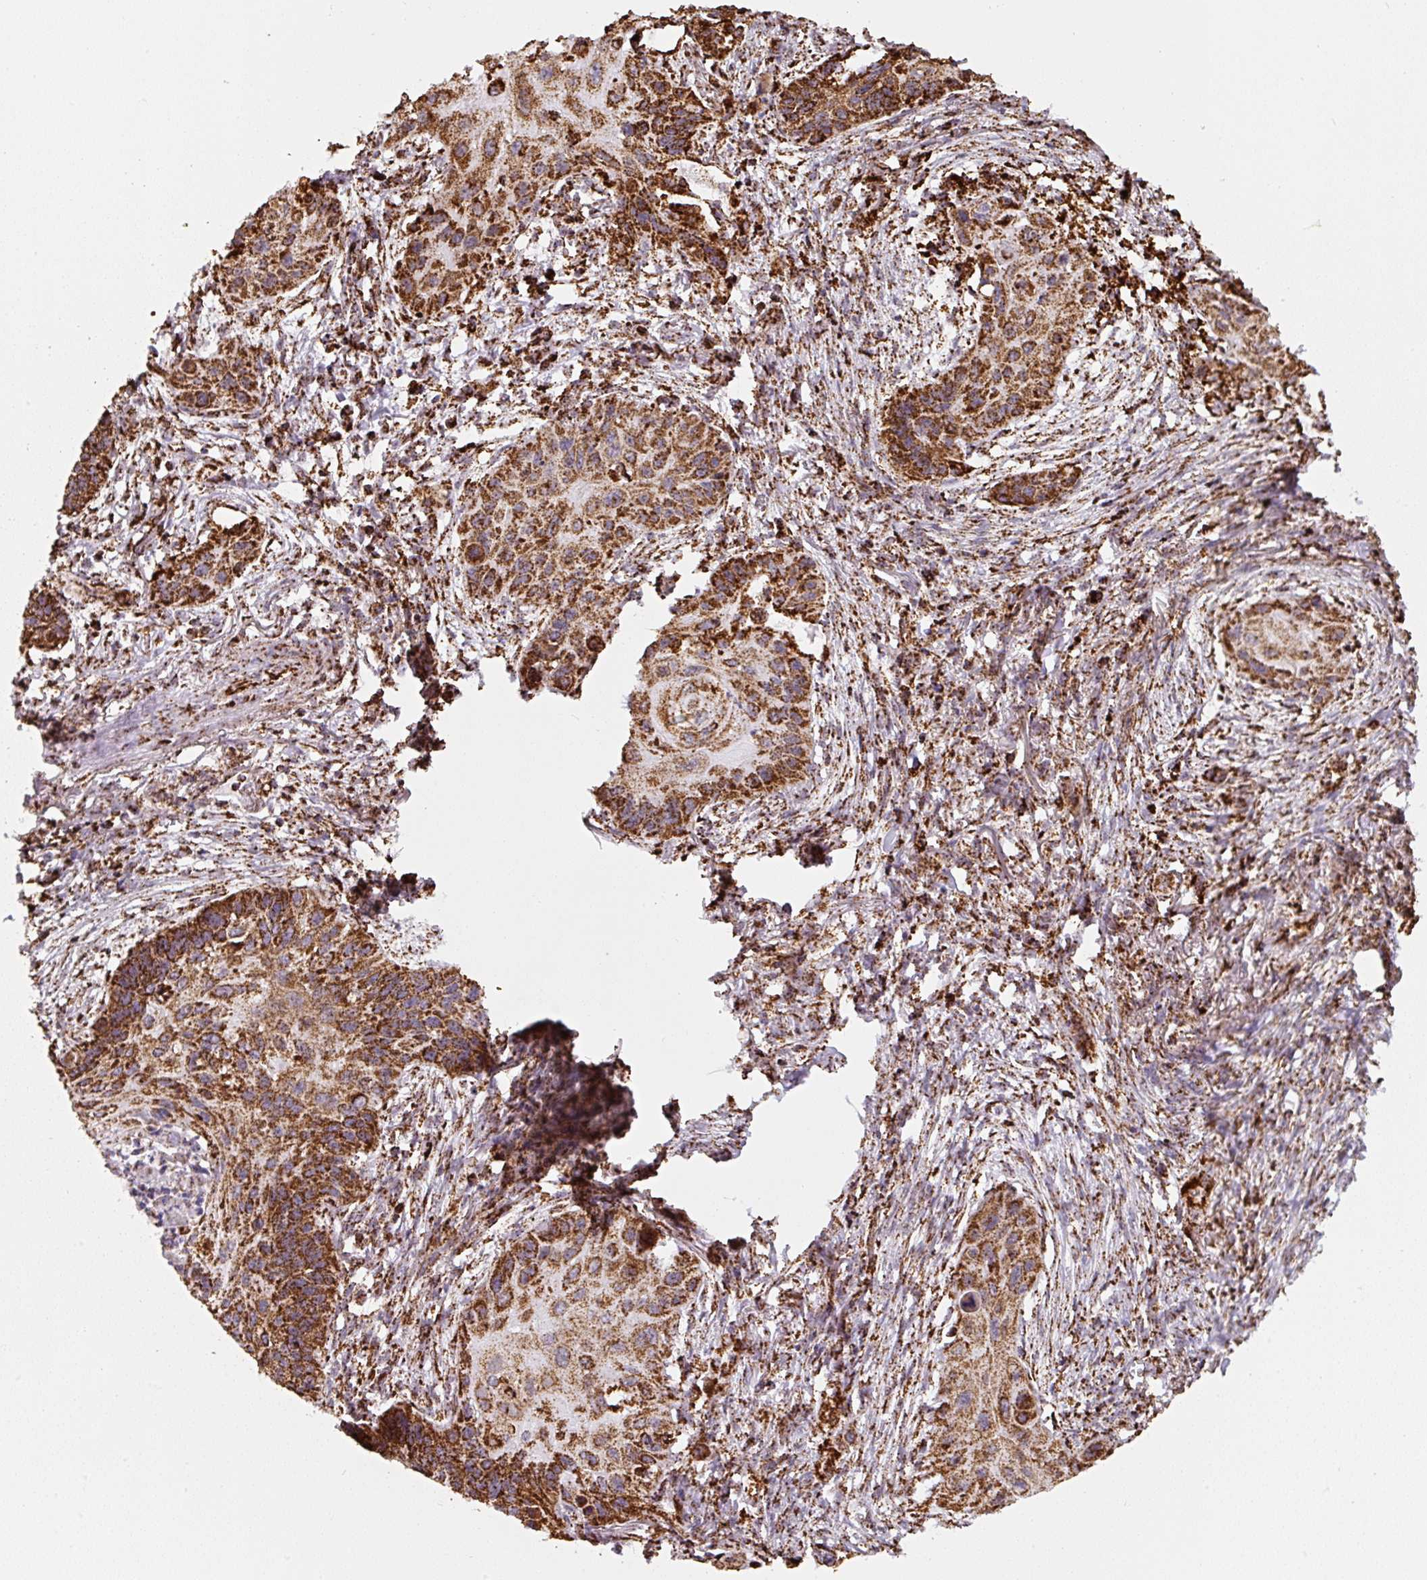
{"staining": {"intensity": "strong", "quantity": ">75%", "location": "cytoplasmic/membranous"}, "tissue": "lung cancer", "cell_type": "Tumor cells", "image_type": "cancer", "snomed": [{"axis": "morphology", "description": "Squamous cell carcinoma, NOS"}, {"axis": "topography", "description": "Lung"}], "caption": "Lung cancer (squamous cell carcinoma) stained with immunohistochemistry (IHC) demonstrates strong cytoplasmic/membranous staining in about >75% of tumor cells.", "gene": "ATP5F1A", "patient": {"sex": "male", "age": 71}}